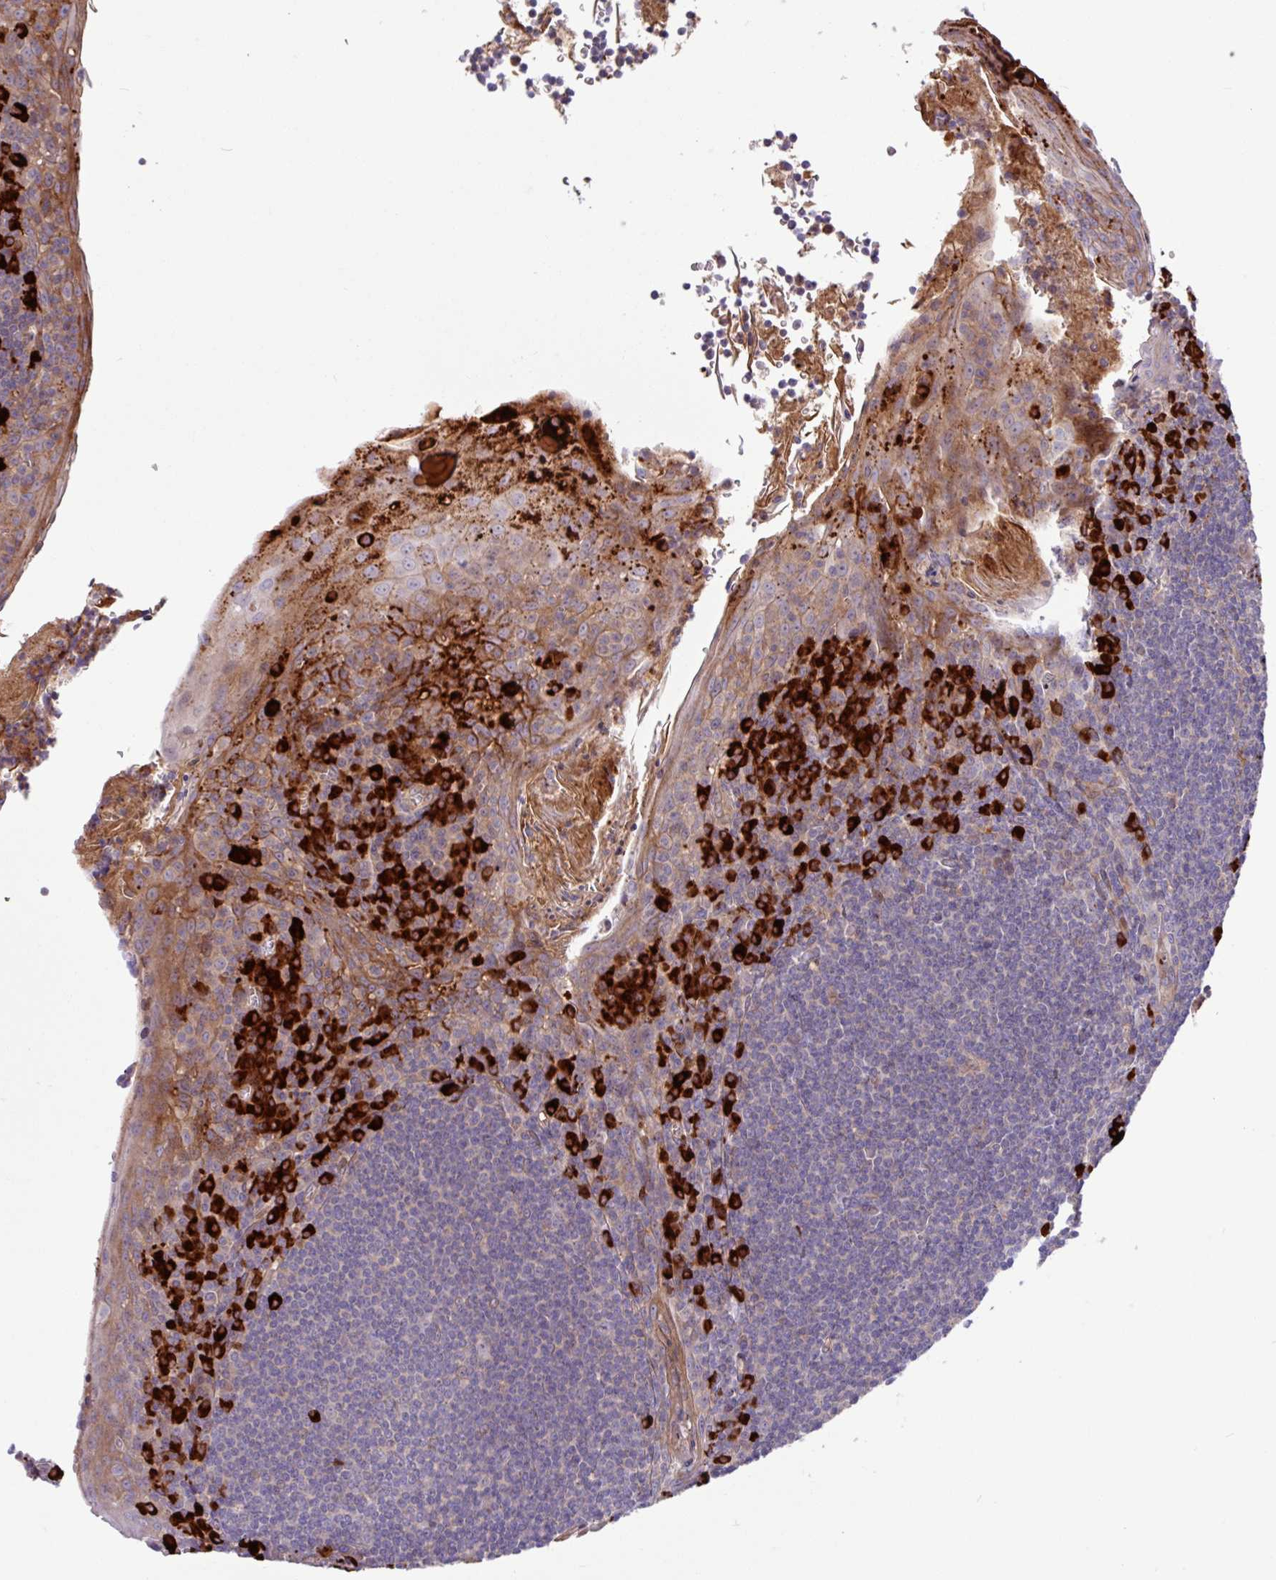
{"staining": {"intensity": "negative", "quantity": "none", "location": "none"}, "tissue": "tonsil", "cell_type": "Germinal center cells", "image_type": "normal", "snomed": [{"axis": "morphology", "description": "Normal tissue, NOS"}, {"axis": "topography", "description": "Tonsil"}], "caption": "The immunohistochemistry photomicrograph has no significant expression in germinal center cells of tonsil. (DAB immunohistochemistry (IHC) with hematoxylin counter stain).", "gene": "B4GALNT4", "patient": {"sex": "male", "age": 27}}